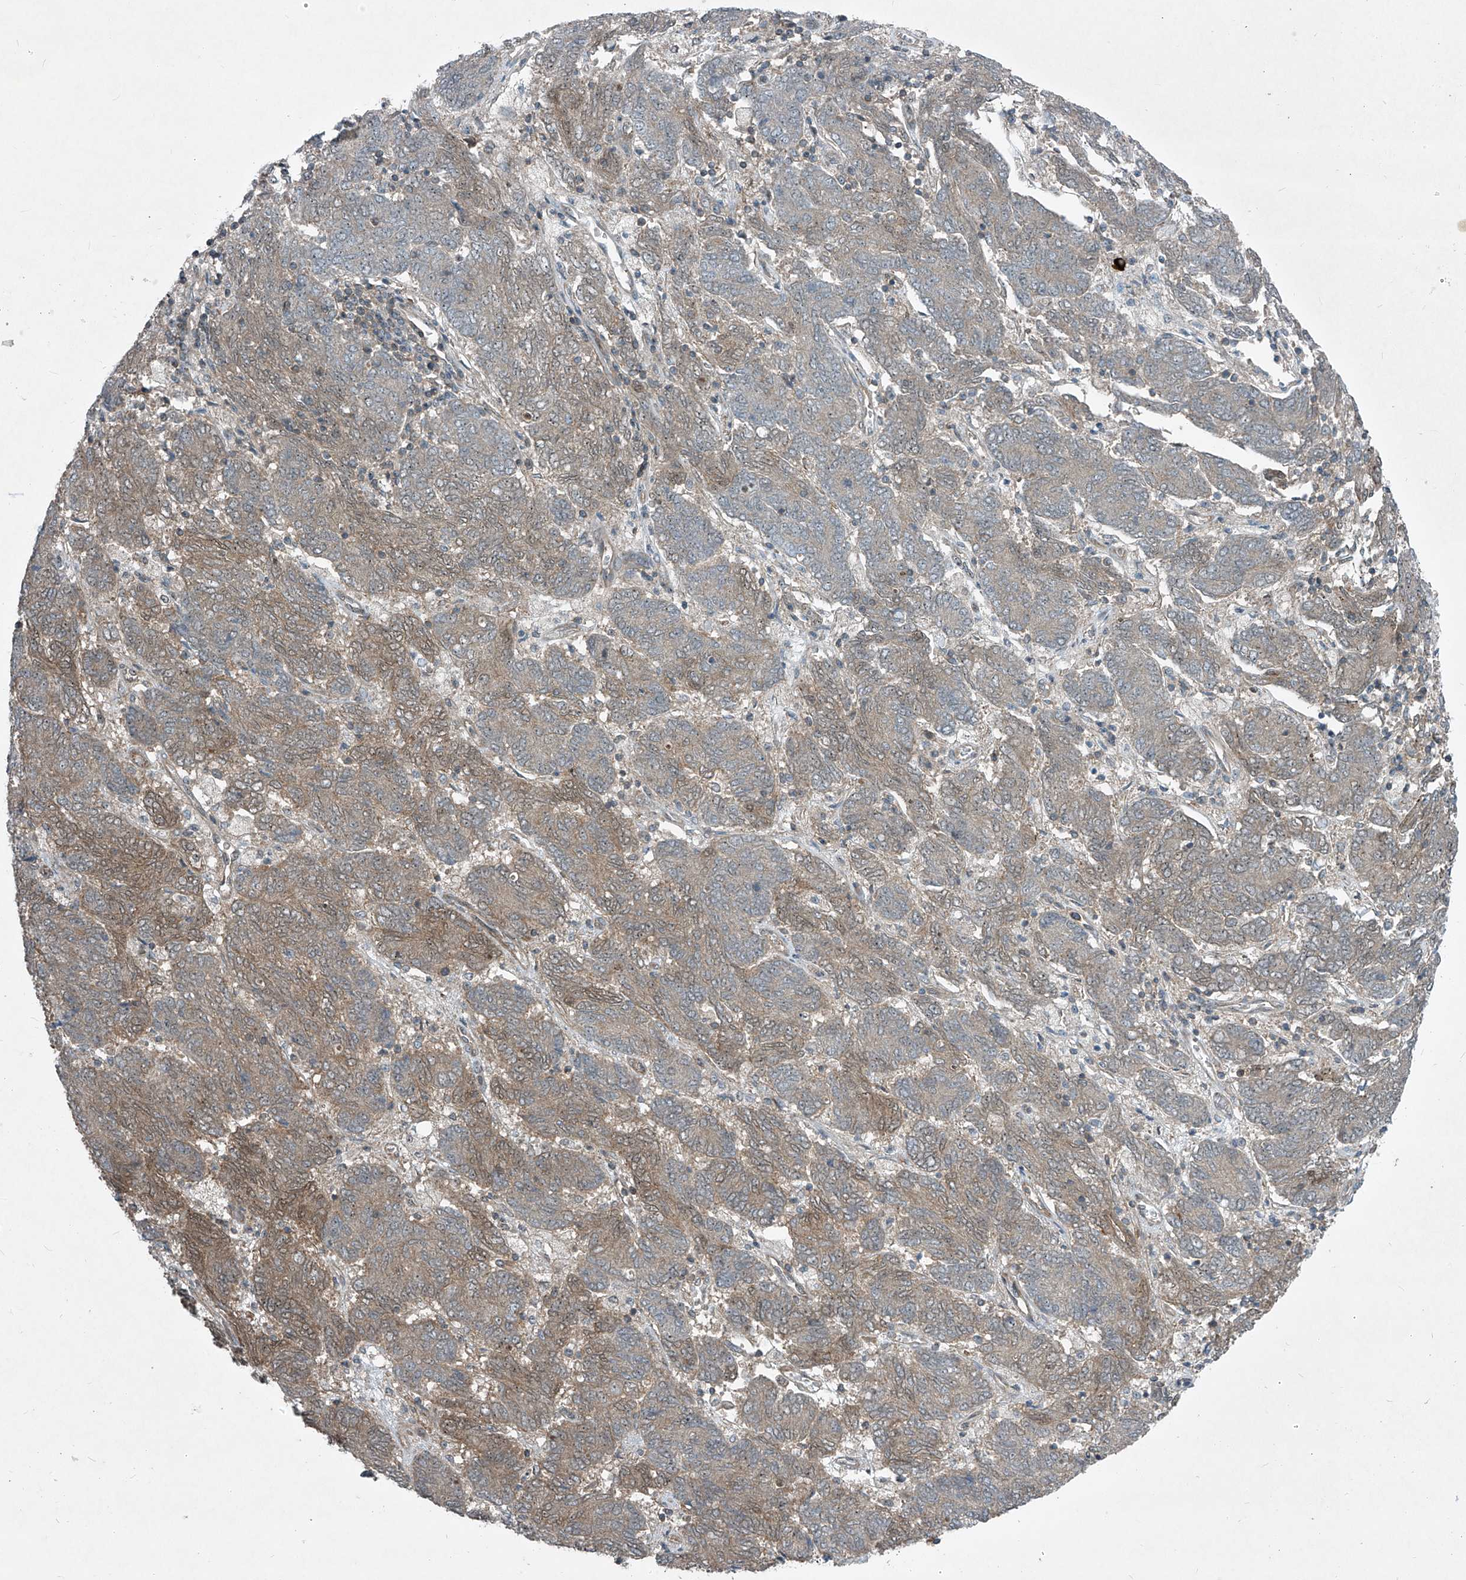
{"staining": {"intensity": "moderate", "quantity": "25%-75%", "location": "cytoplasmic/membranous,nuclear"}, "tissue": "endometrial cancer", "cell_type": "Tumor cells", "image_type": "cancer", "snomed": [{"axis": "morphology", "description": "Adenocarcinoma, NOS"}, {"axis": "topography", "description": "Endometrium"}], "caption": "High-power microscopy captured an IHC photomicrograph of endometrial adenocarcinoma, revealing moderate cytoplasmic/membranous and nuclear expression in about 25%-75% of tumor cells. Nuclei are stained in blue.", "gene": "PPCS", "patient": {"sex": "female", "age": 80}}